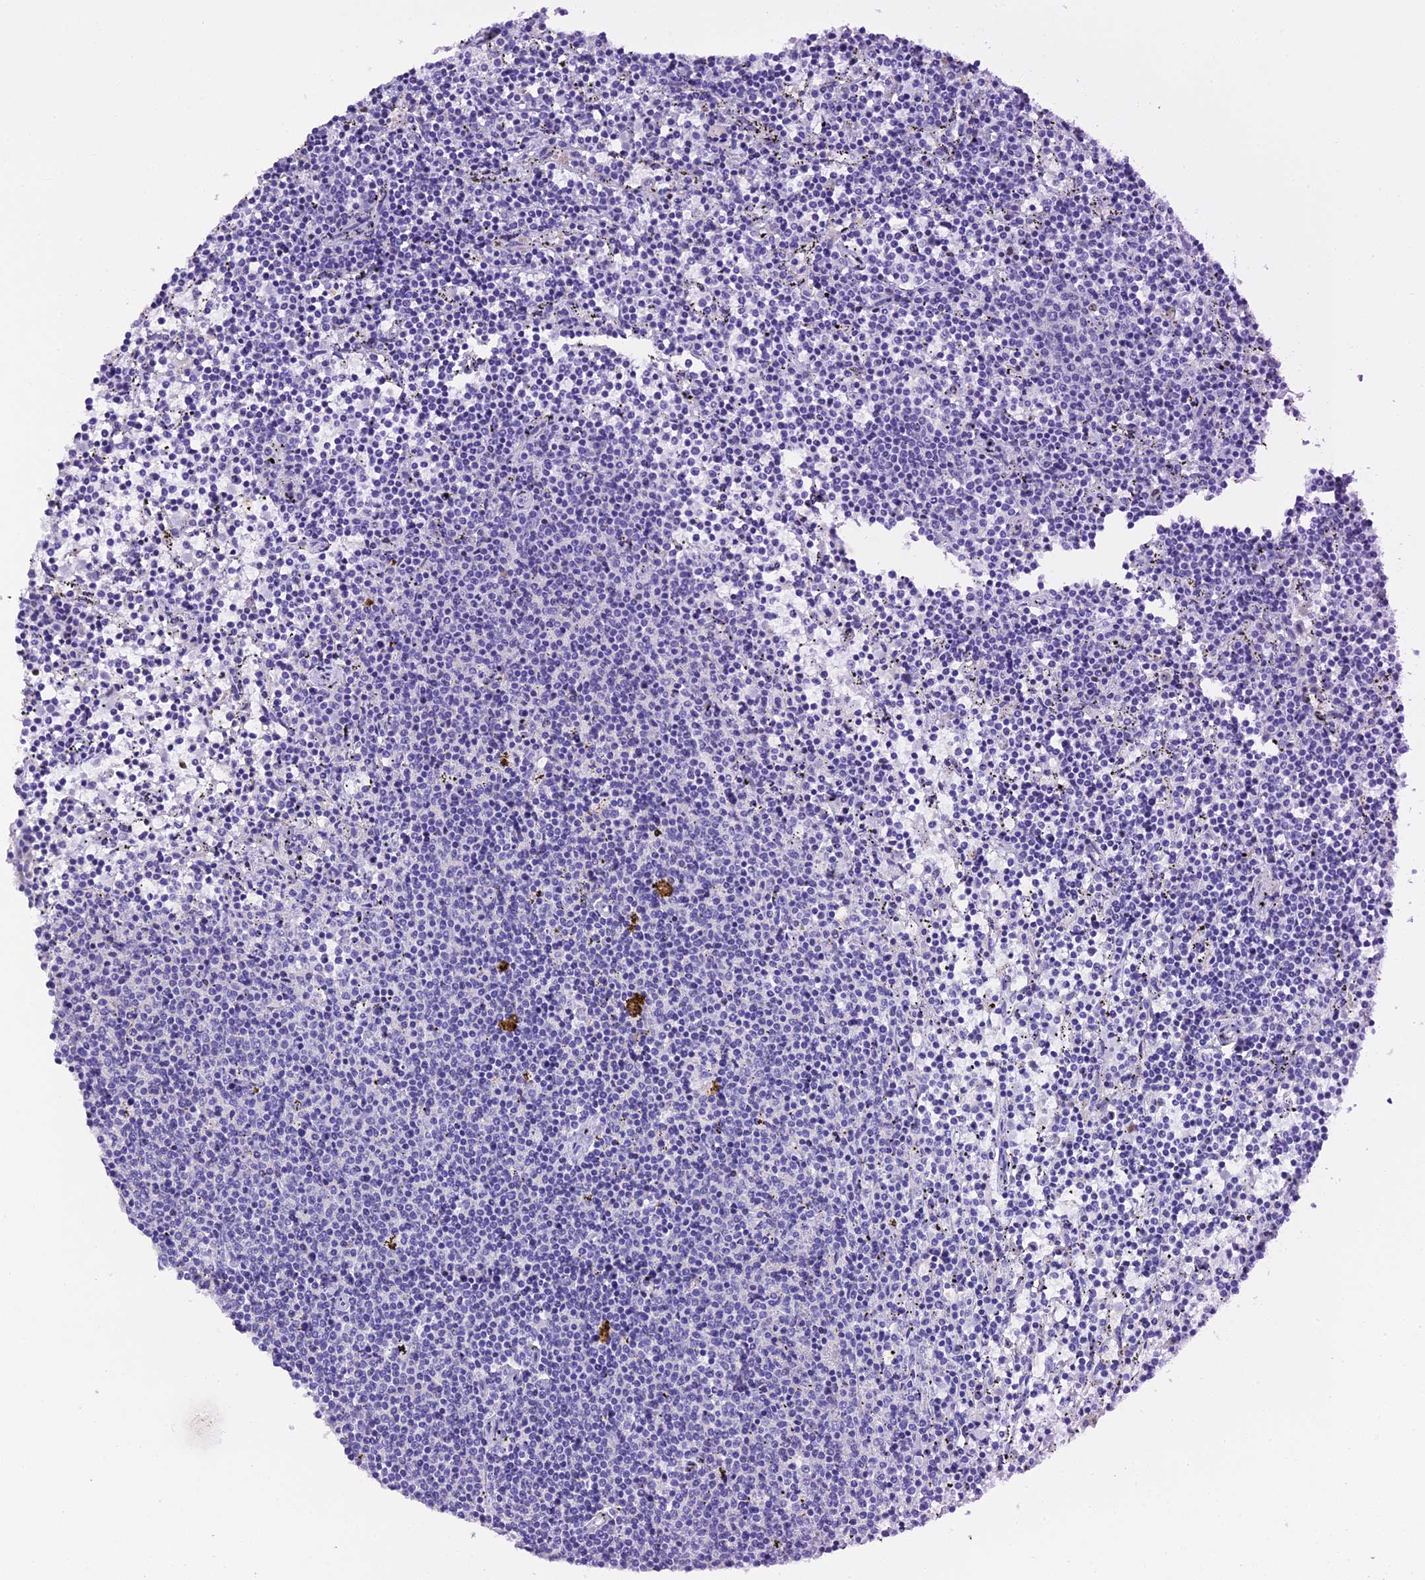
{"staining": {"intensity": "negative", "quantity": "none", "location": "none"}, "tissue": "lymphoma", "cell_type": "Tumor cells", "image_type": "cancer", "snomed": [{"axis": "morphology", "description": "Malignant lymphoma, non-Hodgkin's type, Low grade"}, {"axis": "topography", "description": "Spleen"}], "caption": "High power microscopy micrograph of an IHC micrograph of lymphoma, revealing no significant positivity in tumor cells.", "gene": "C12orf29", "patient": {"sex": "female", "age": 50}}